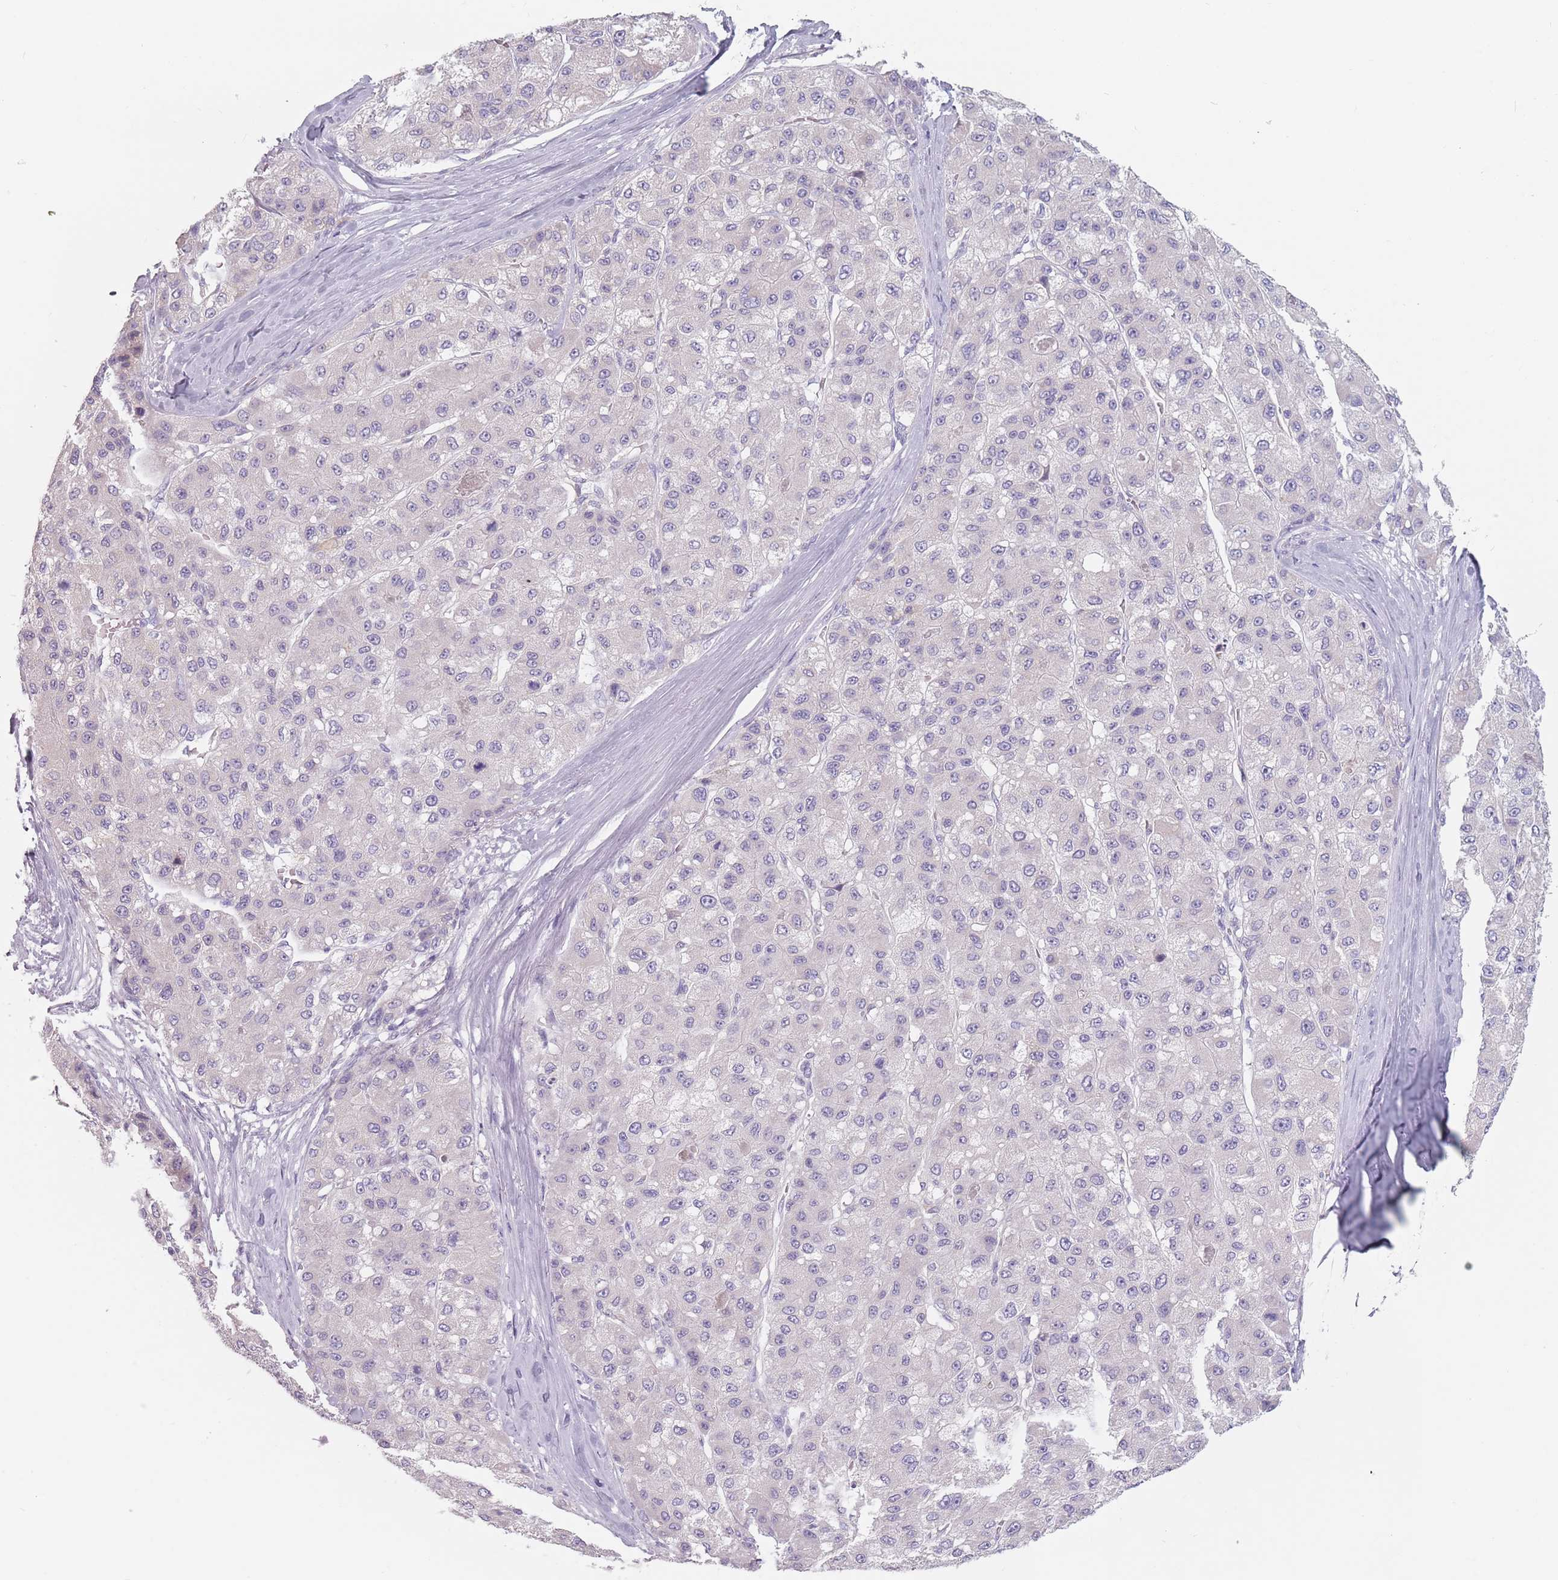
{"staining": {"intensity": "negative", "quantity": "none", "location": "none"}, "tissue": "liver cancer", "cell_type": "Tumor cells", "image_type": "cancer", "snomed": [{"axis": "morphology", "description": "Carcinoma, Hepatocellular, NOS"}, {"axis": "topography", "description": "Liver"}], "caption": "Immunohistochemical staining of human liver hepatocellular carcinoma shows no significant expression in tumor cells.", "gene": "CEP19", "patient": {"sex": "male", "age": 80}}